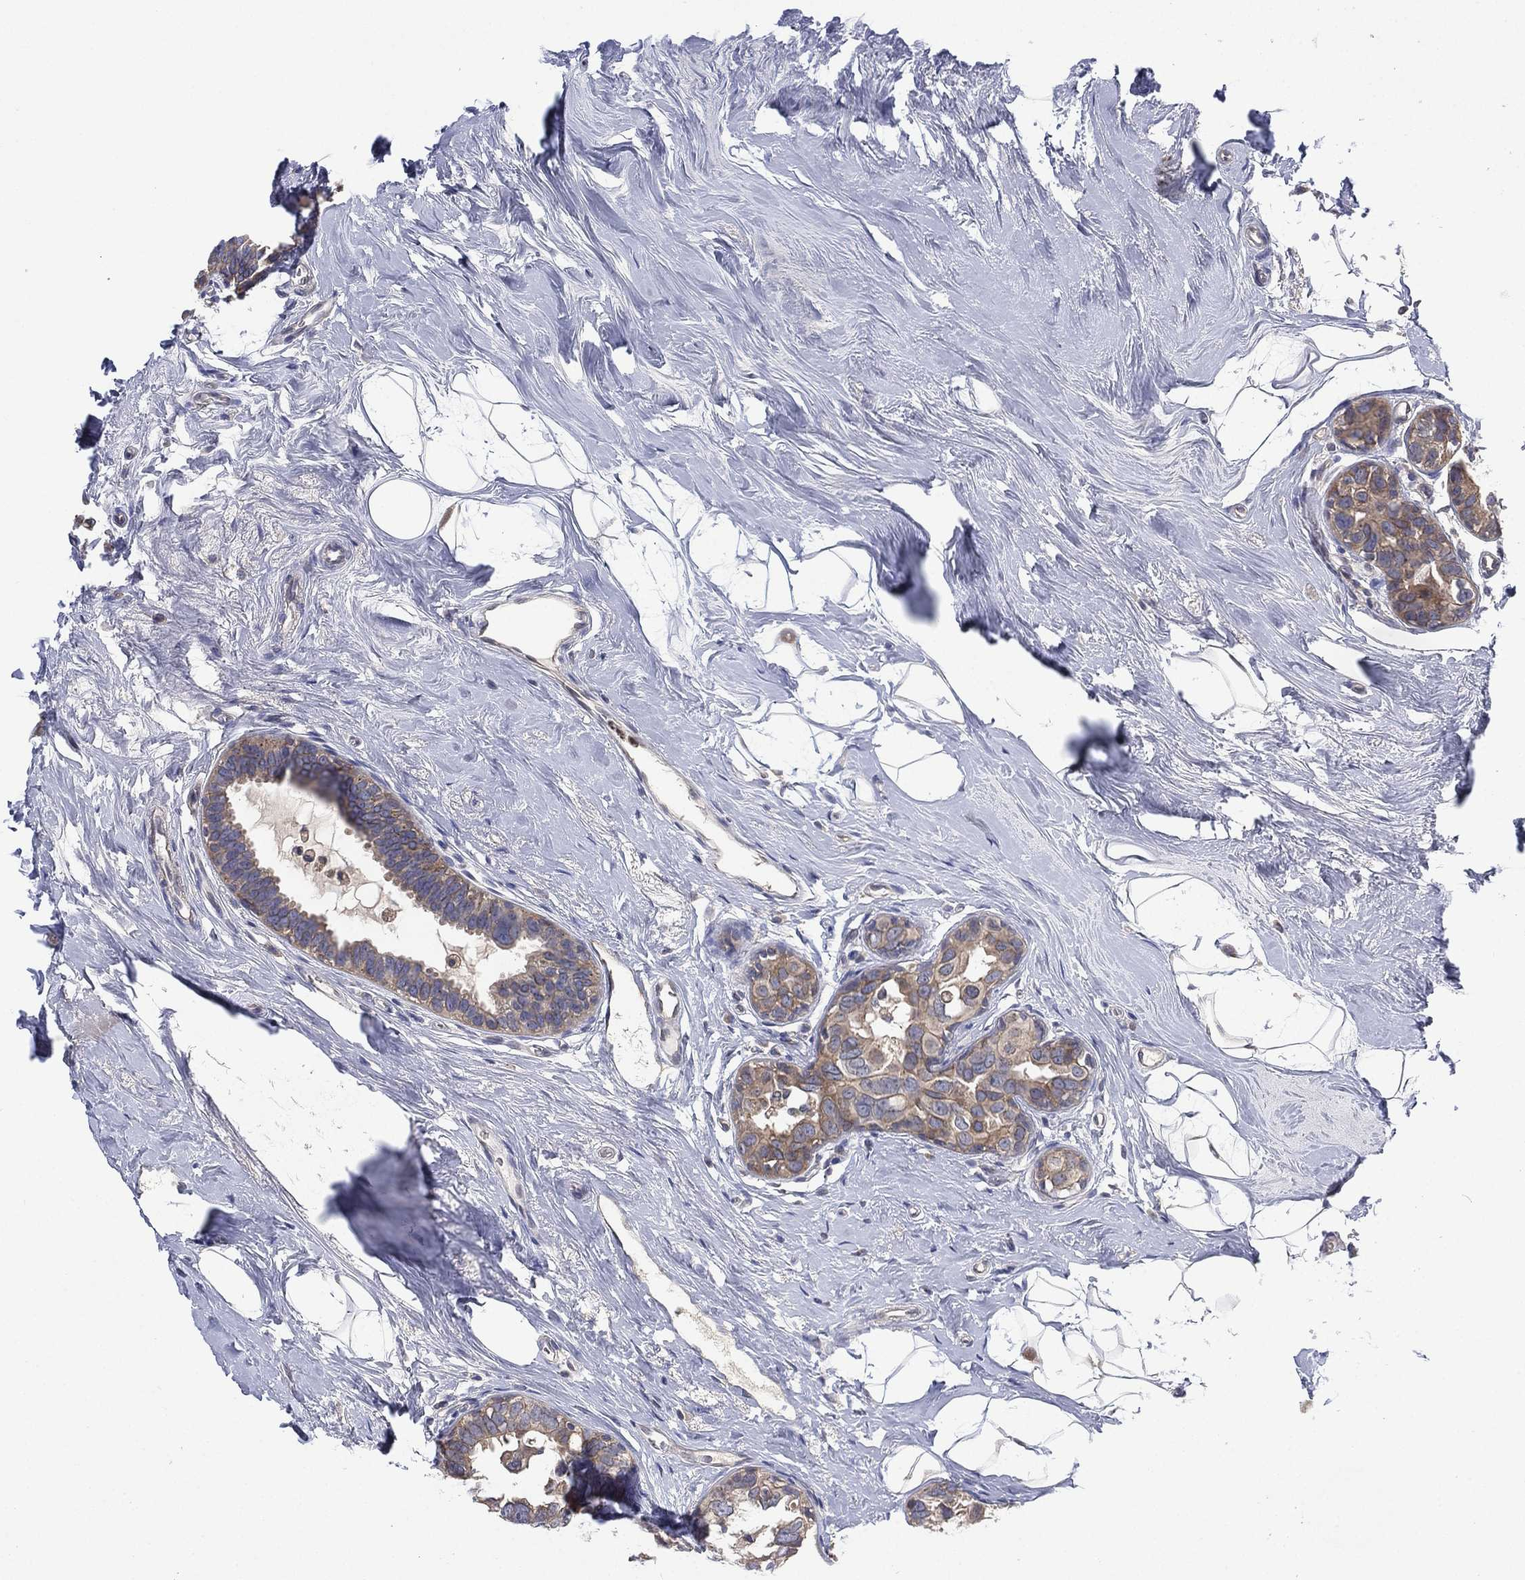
{"staining": {"intensity": "weak", "quantity": ">75%", "location": "cytoplasmic/membranous"}, "tissue": "breast cancer", "cell_type": "Tumor cells", "image_type": "cancer", "snomed": [{"axis": "morphology", "description": "Duct carcinoma"}, {"axis": "topography", "description": "Breast"}], "caption": "This micrograph reveals immunohistochemistry (IHC) staining of breast infiltrating ductal carcinoma, with low weak cytoplasmic/membranous positivity in about >75% of tumor cells.", "gene": "MPP7", "patient": {"sex": "female", "age": 55}}